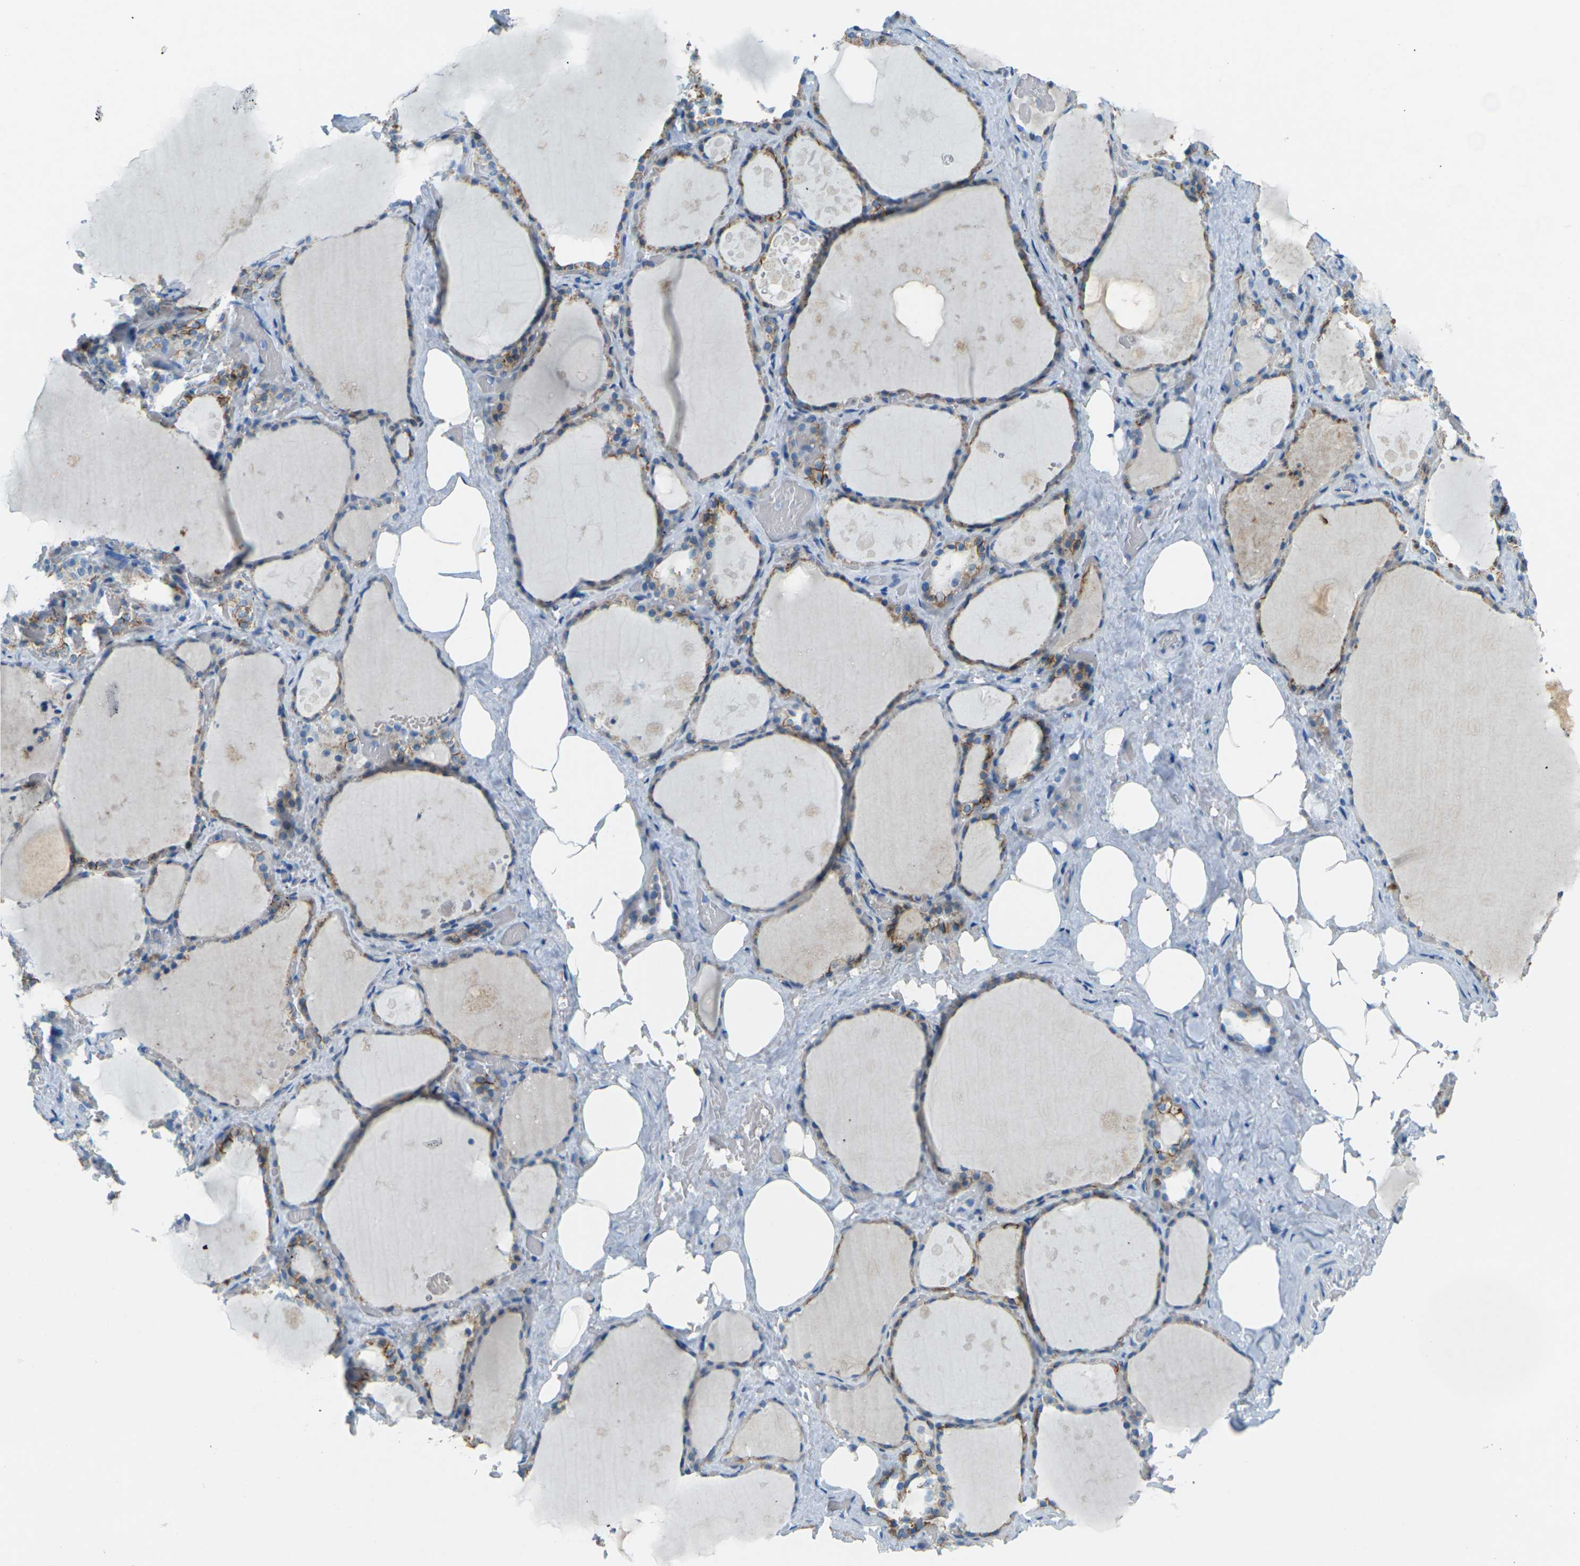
{"staining": {"intensity": "strong", "quantity": ">75%", "location": "cytoplasmic/membranous"}, "tissue": "thyroid gland", "cell_type": "Glandular cells", "image_type": "normal", "snomed": [{"axis": "morphology", "description": "Normal tissue, NOS"}, {"axis": "topography", "description": "Thyroid gland"}], "caption": "Thyroid gland was stained to show a protein in brown. There is high levels of strong cytoplasmic/membranous expression in about >75% of glandular cells. Immunohistochemistry (ihc) stains the protein in brown and the nuclei are stained blue.", "gene": "CDH16", "patient": {"sex": "male", "age": 61}}